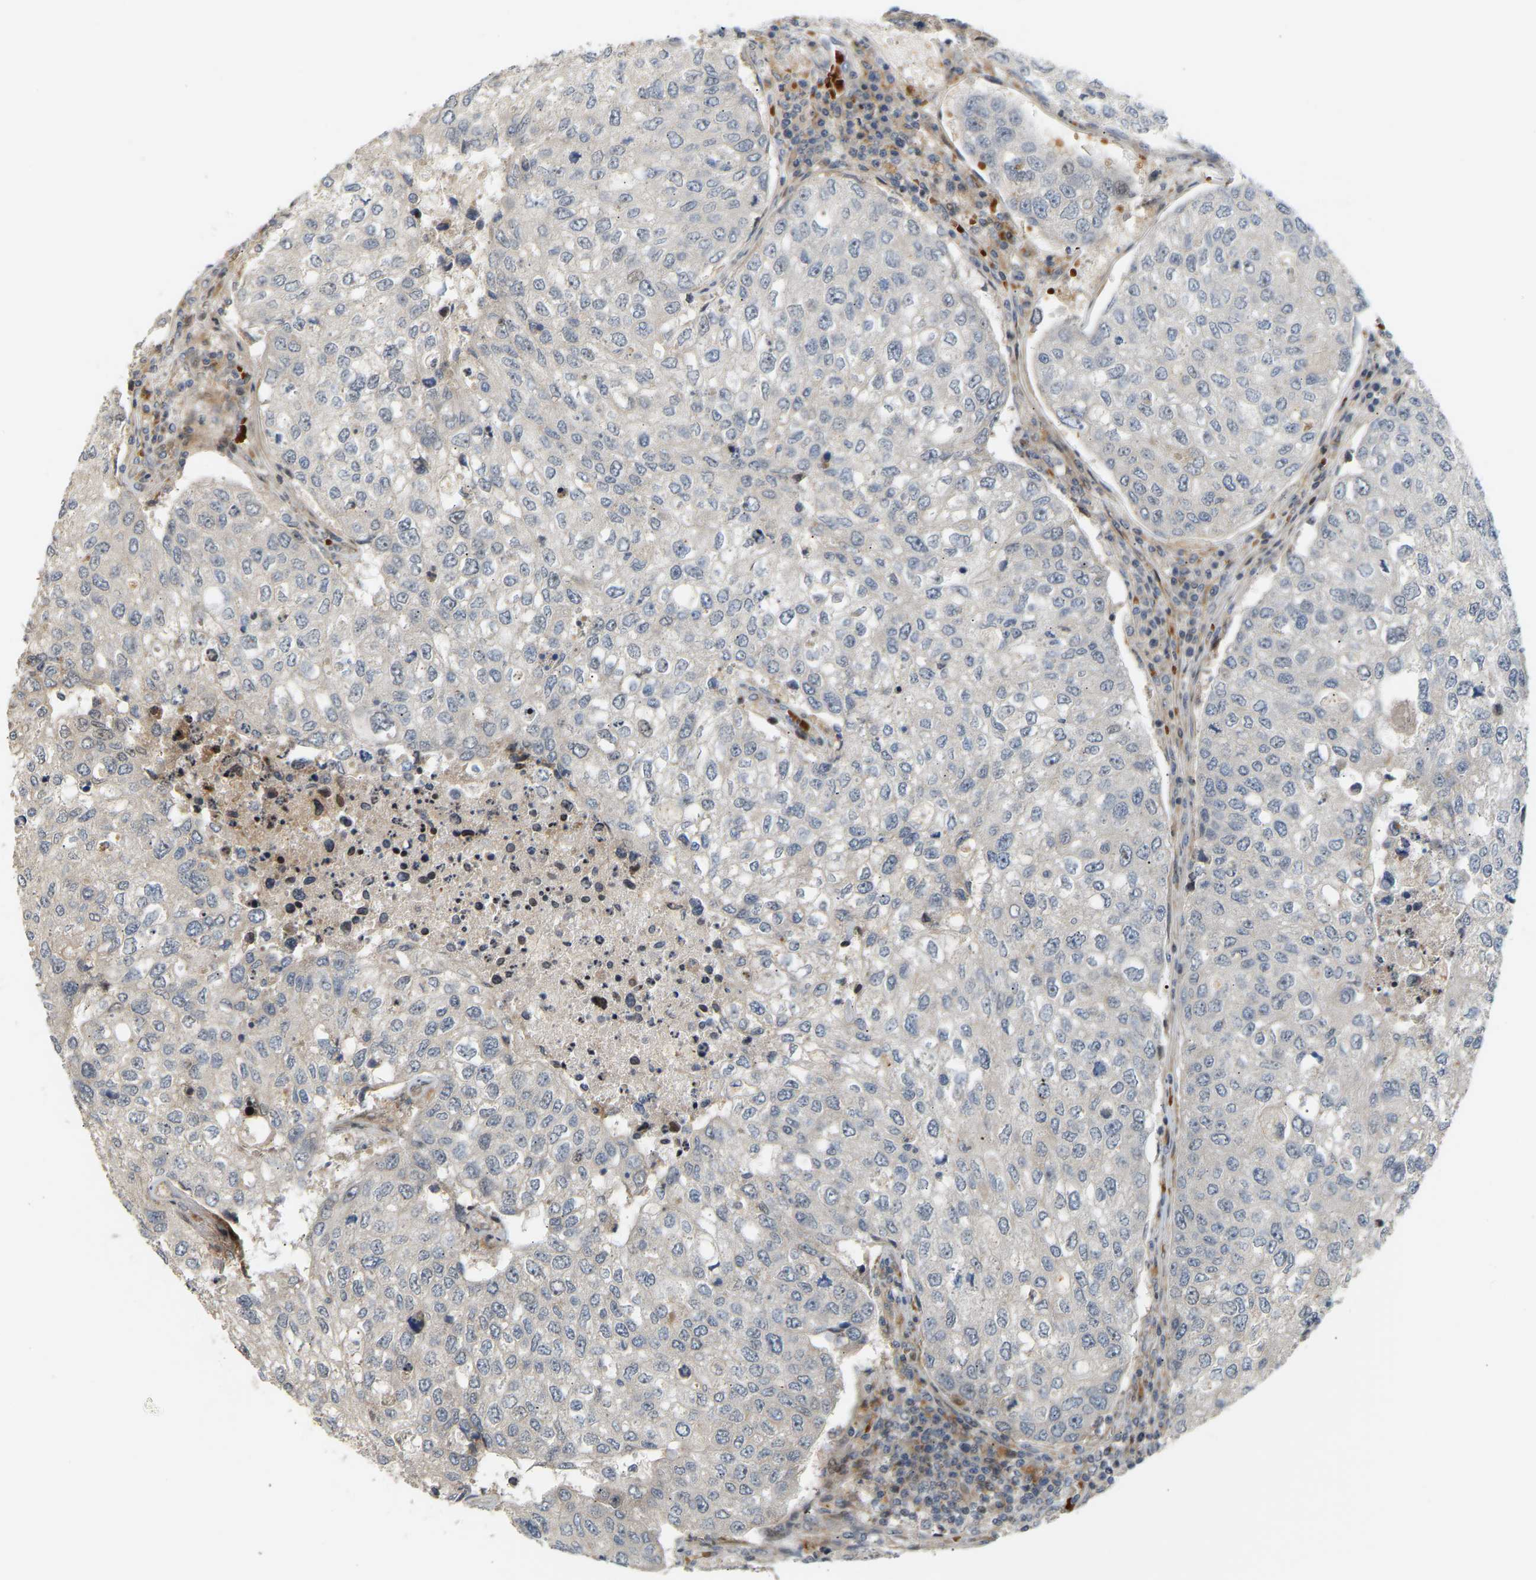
{"staining": {"intensity": "weak", "quantity": "25%-75%", "location": "cytoplasmic/membranous,nuclear"}, "tissue": "urothelial cancer", "cell_type": "Tumor cells", "image_type": "cancer", "snomed": [{"axis": "morphology", "description": "Urothelial carcinoma, High grade"}, {"axis": "topography", "description": "Lymph node"}, {"axis": "topography", "description": "Urinary bladder"}], "caption": "High-power microscopy captured an immunohistochemistry (IHC) micrograph of urothelial cancer, revealing weak cytoplasmic/membranous and nuclear positivity in about 25%-75% of tumor cells.", "gene": "POGLUT2", "patient": {"sex": "male", "age": 51}}